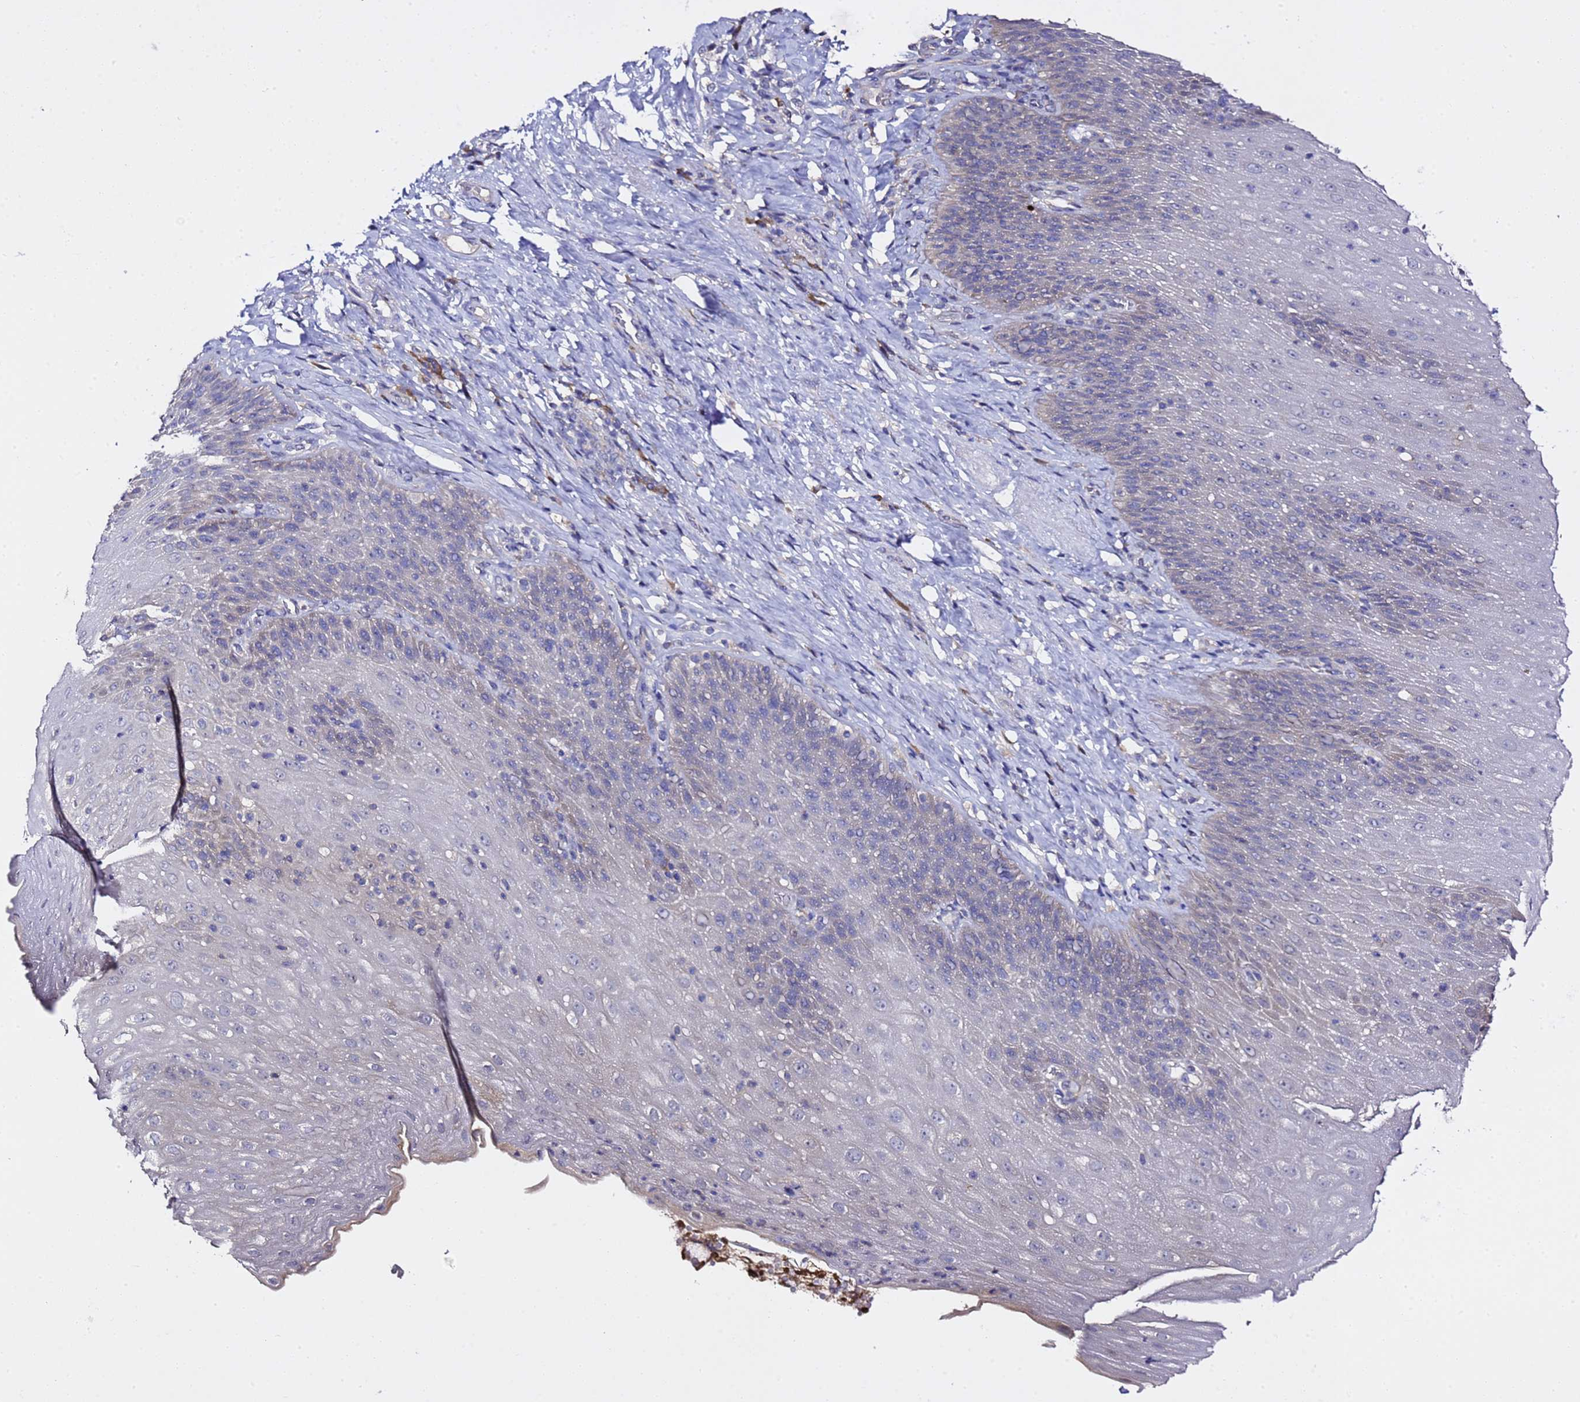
{"staining": {"intensity": "moderate", "quantity": "<25%", "location": "nuclear"}, "tissue": "esophagus", "cell_type": "Squamous epithelial cells", "image_type": "normal", "snomed": [{"axis": "morphology", "description": "Normal tissue, NOS"}, {"axis": "topography", "description": "Esophagus"}], "caption": "Protein expression analysis of benign esophagus displays moderate nuclear expression in about <25% of squamous epithelial cells.", "gene": "ALG3", "patient": {"sex": "female", "age": 61}}